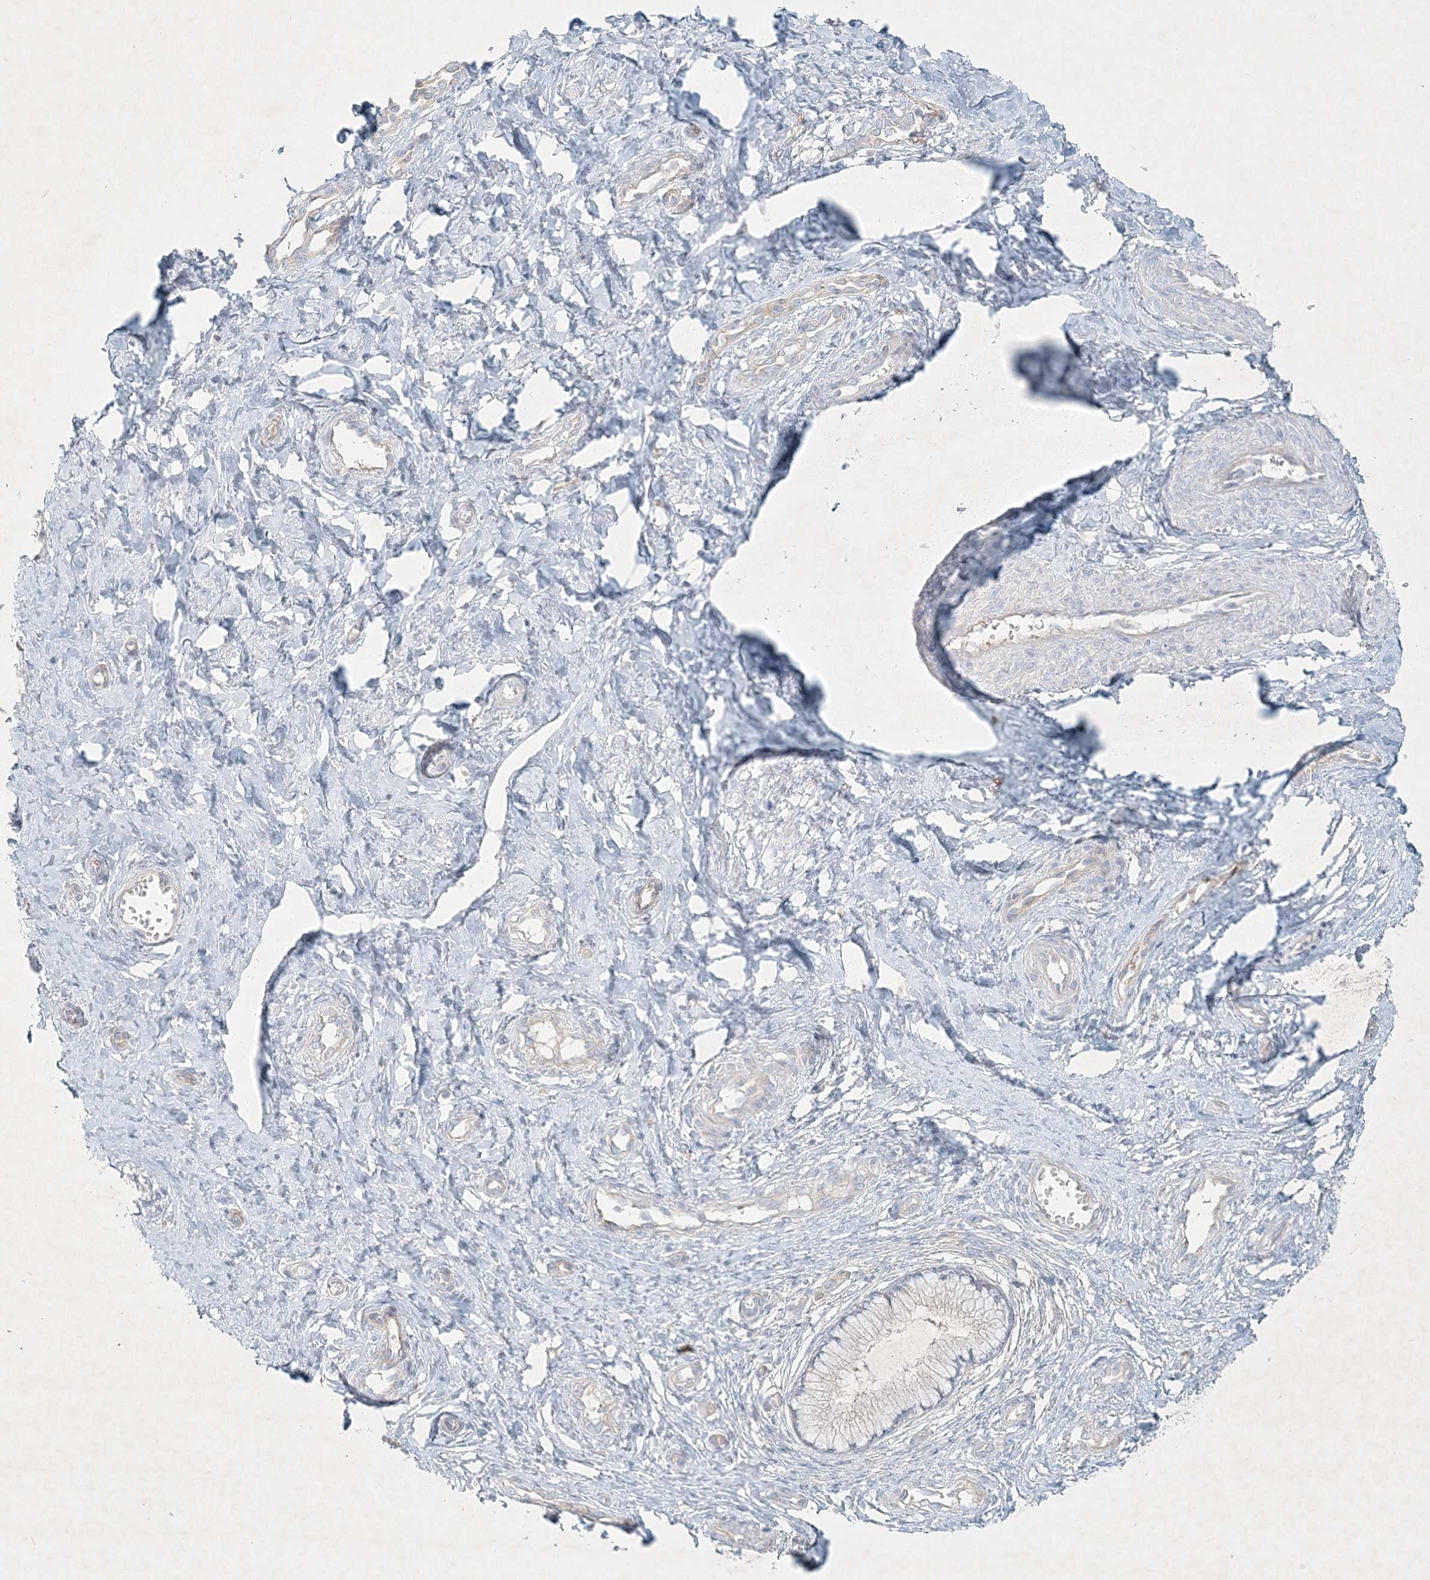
{"staining": {"intensity": "negative", "quantity": "none", "location": "none"}, "tissue": "cervix", "cell_type": "Glandular cells", "image_type": "normal", "snomed": [{"axis": "morphology", "description": "Normal tissue, NOS"}, {"axis": "topography", "description": "Cervix"}], "caption": "Immunohistochemistry photomicrograph of normal cervix stained for a protein (brown), which exhibits no positivity in glandular cells.", "gene": "STK11IP", "patient": {"sex": "female", "age": 36}}